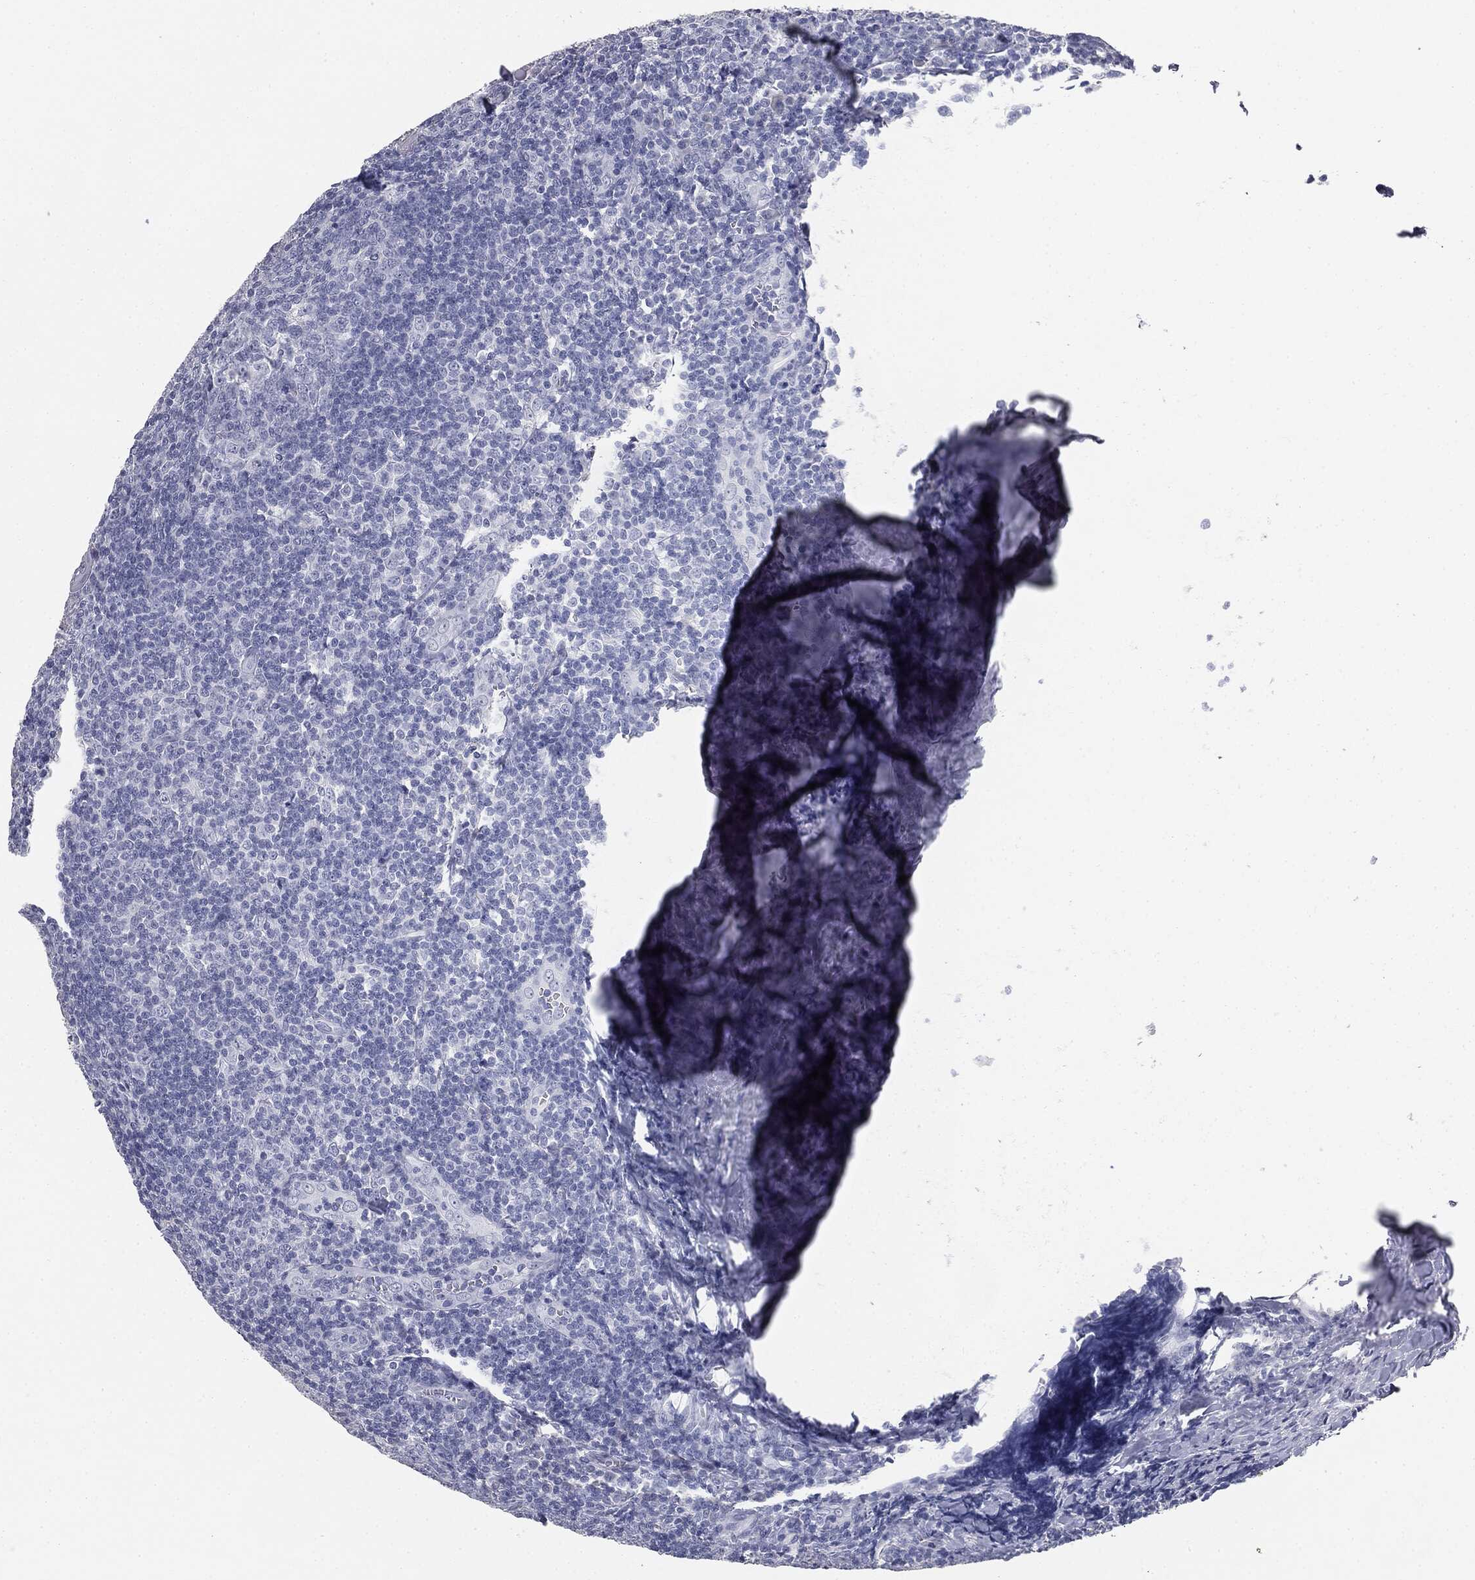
{"staining": {"intensity": "negative", "quantity": "none", "location": "none"}, "tissue": "tonsil", "cell_type": "Germinal center cells", "image_type": "normal", "snomed": [{"axis": "morphology", "description": "Normal tissue, NOS"}, {"axis": "topography", "description": "Tonsil"}], "caption": "Image shows no protein expression in germinal center cells of unremarkable tonsil.", "gene": "MUC5AC", "patient": {"sex": "male", "age": 20}}